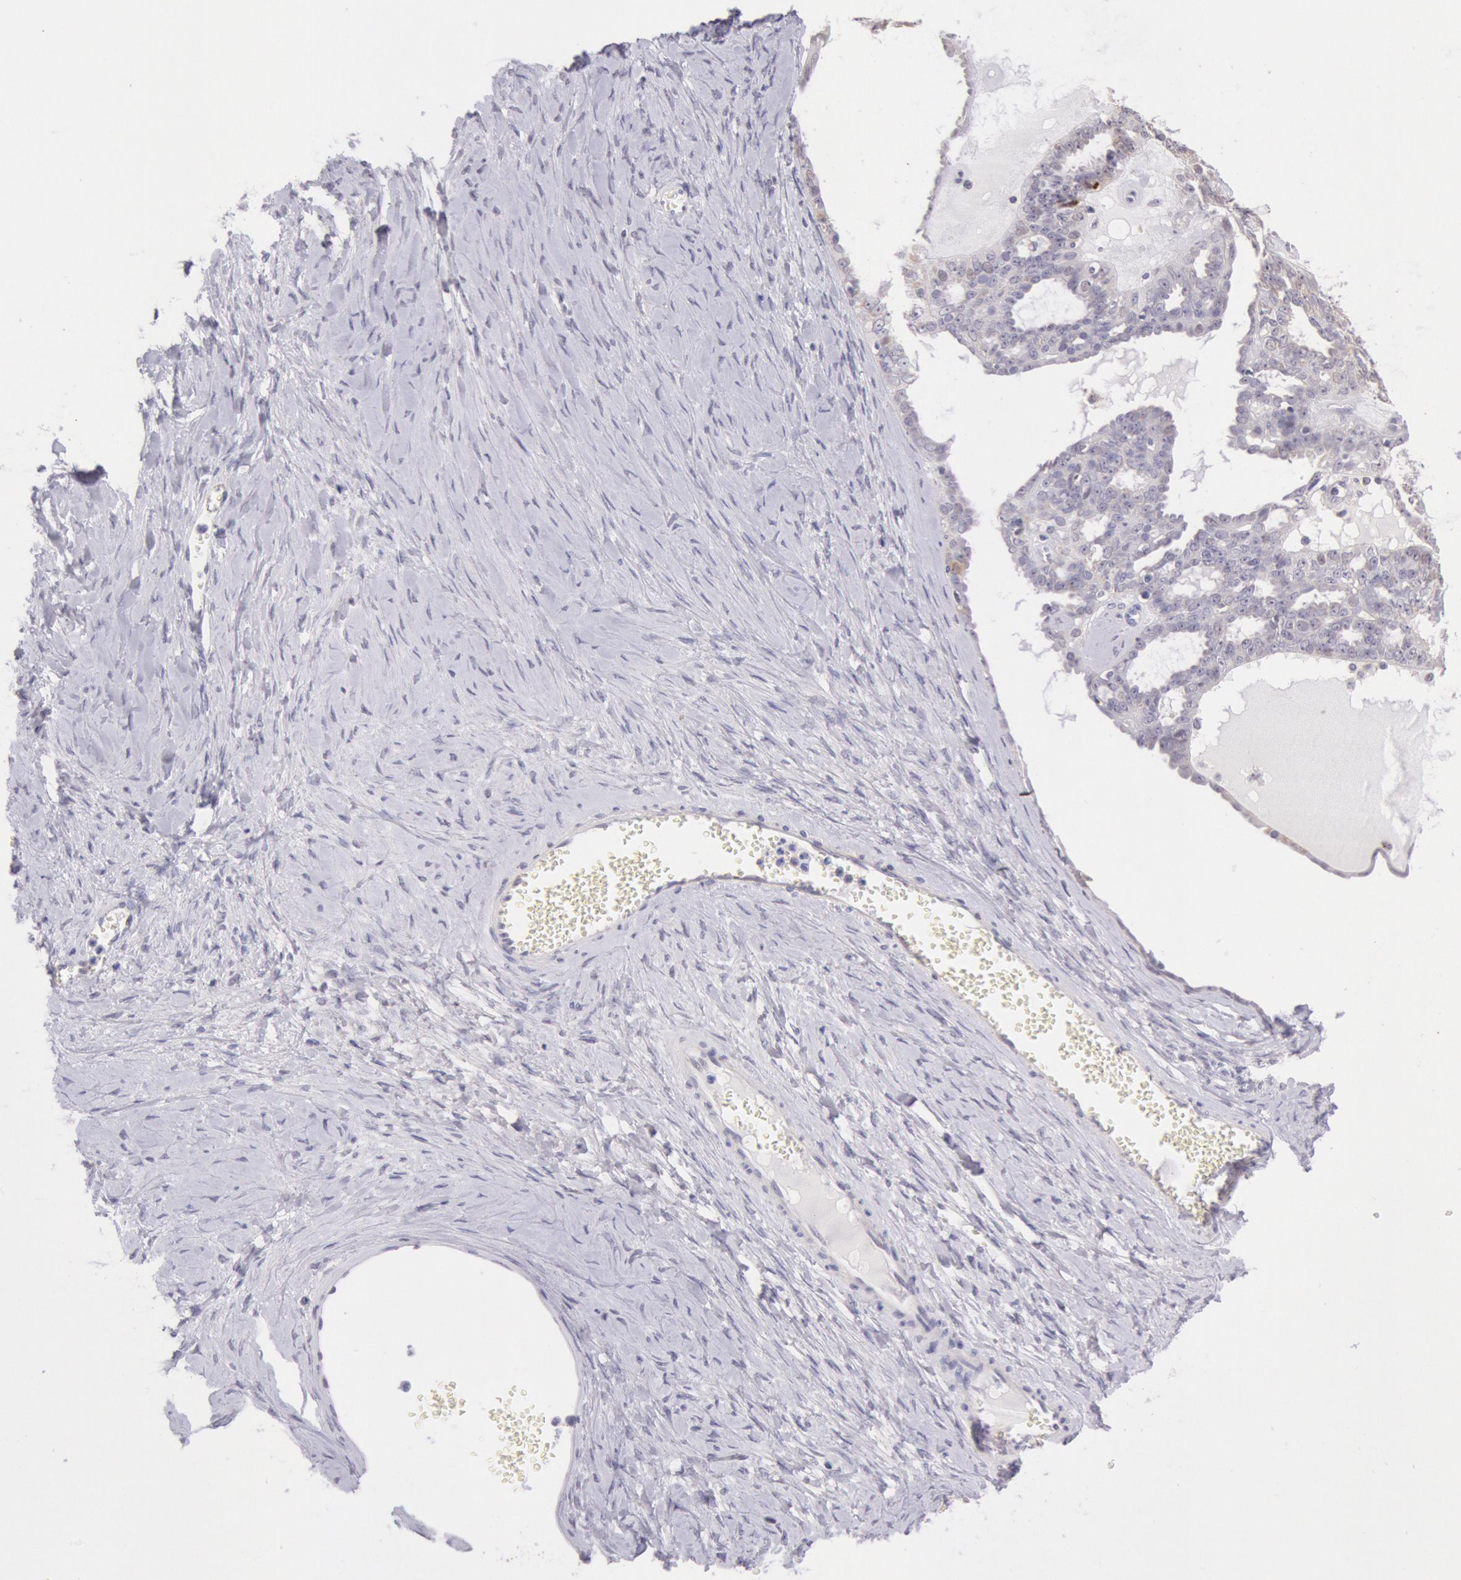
{"staining": {"intensity": "weak", "quantity": "<25%", "location": "cytoplasmic/membranous"}, "tissue": "ovarian cancer", "cell_type": "Tumor cells", "image_type": "cancer", "snomed": [{"axis": "morphology", "description": "Cystadenocarcinoma, serous, NOS"}, {"axis": "topography", "description": "Ovary"}], "caption": "High magnification brightfield microscopy of ovarian serous cystadenocarcinoma stained with DAB (3,3'-diaminobenzidine) (brown) and counterstained with hematoxylin (blue): tumor cells show no significant staining. Brightfield microscopy of immunohistochemistry (IHC) stained with DAB (3,3'-diaminobenzidine) (brown) and hematoxylin (blue), captured at high magnification.", "gene": "FRMD6", "patient": {"sex": "female", "age": 71}}